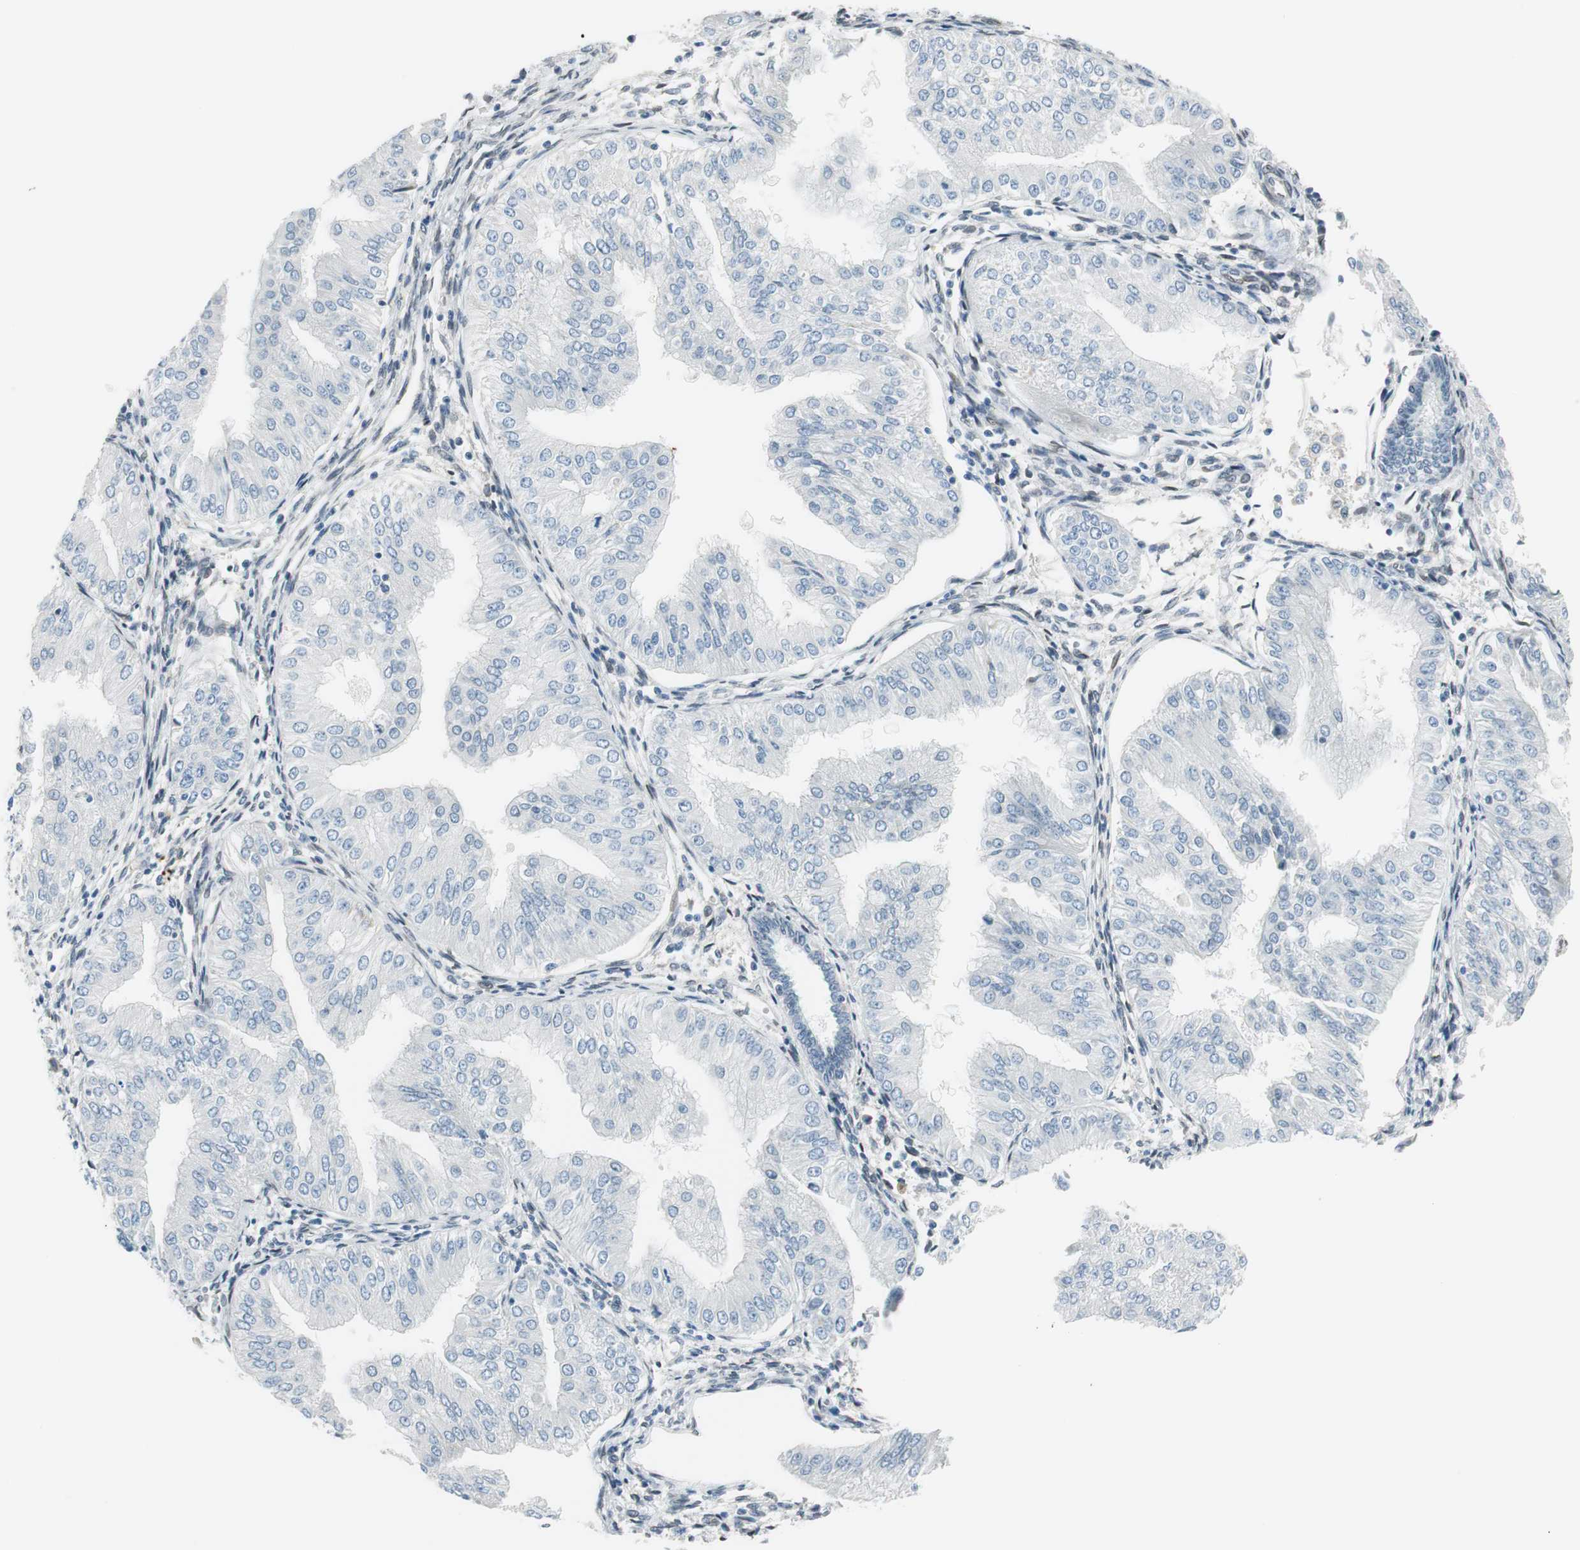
{"staining": {"intensity": "negative", "quantity": "none", "location": "none"}, "tissue": "endometrial cancer", "cell_type": "Tumor cells", "image_type": "cancer", "snomed": [{"axis": "morphology", "description": "Adenocarcinoma, NOS"}, {"axis": "topography", "description": "Endometrium"}], "caption": "Tumor cells are negative for brown protein staining in endometrial cancer (adenocarcinoma).", "gene": "TMEM260", "patient": {"sex": "female", "age": 53}}